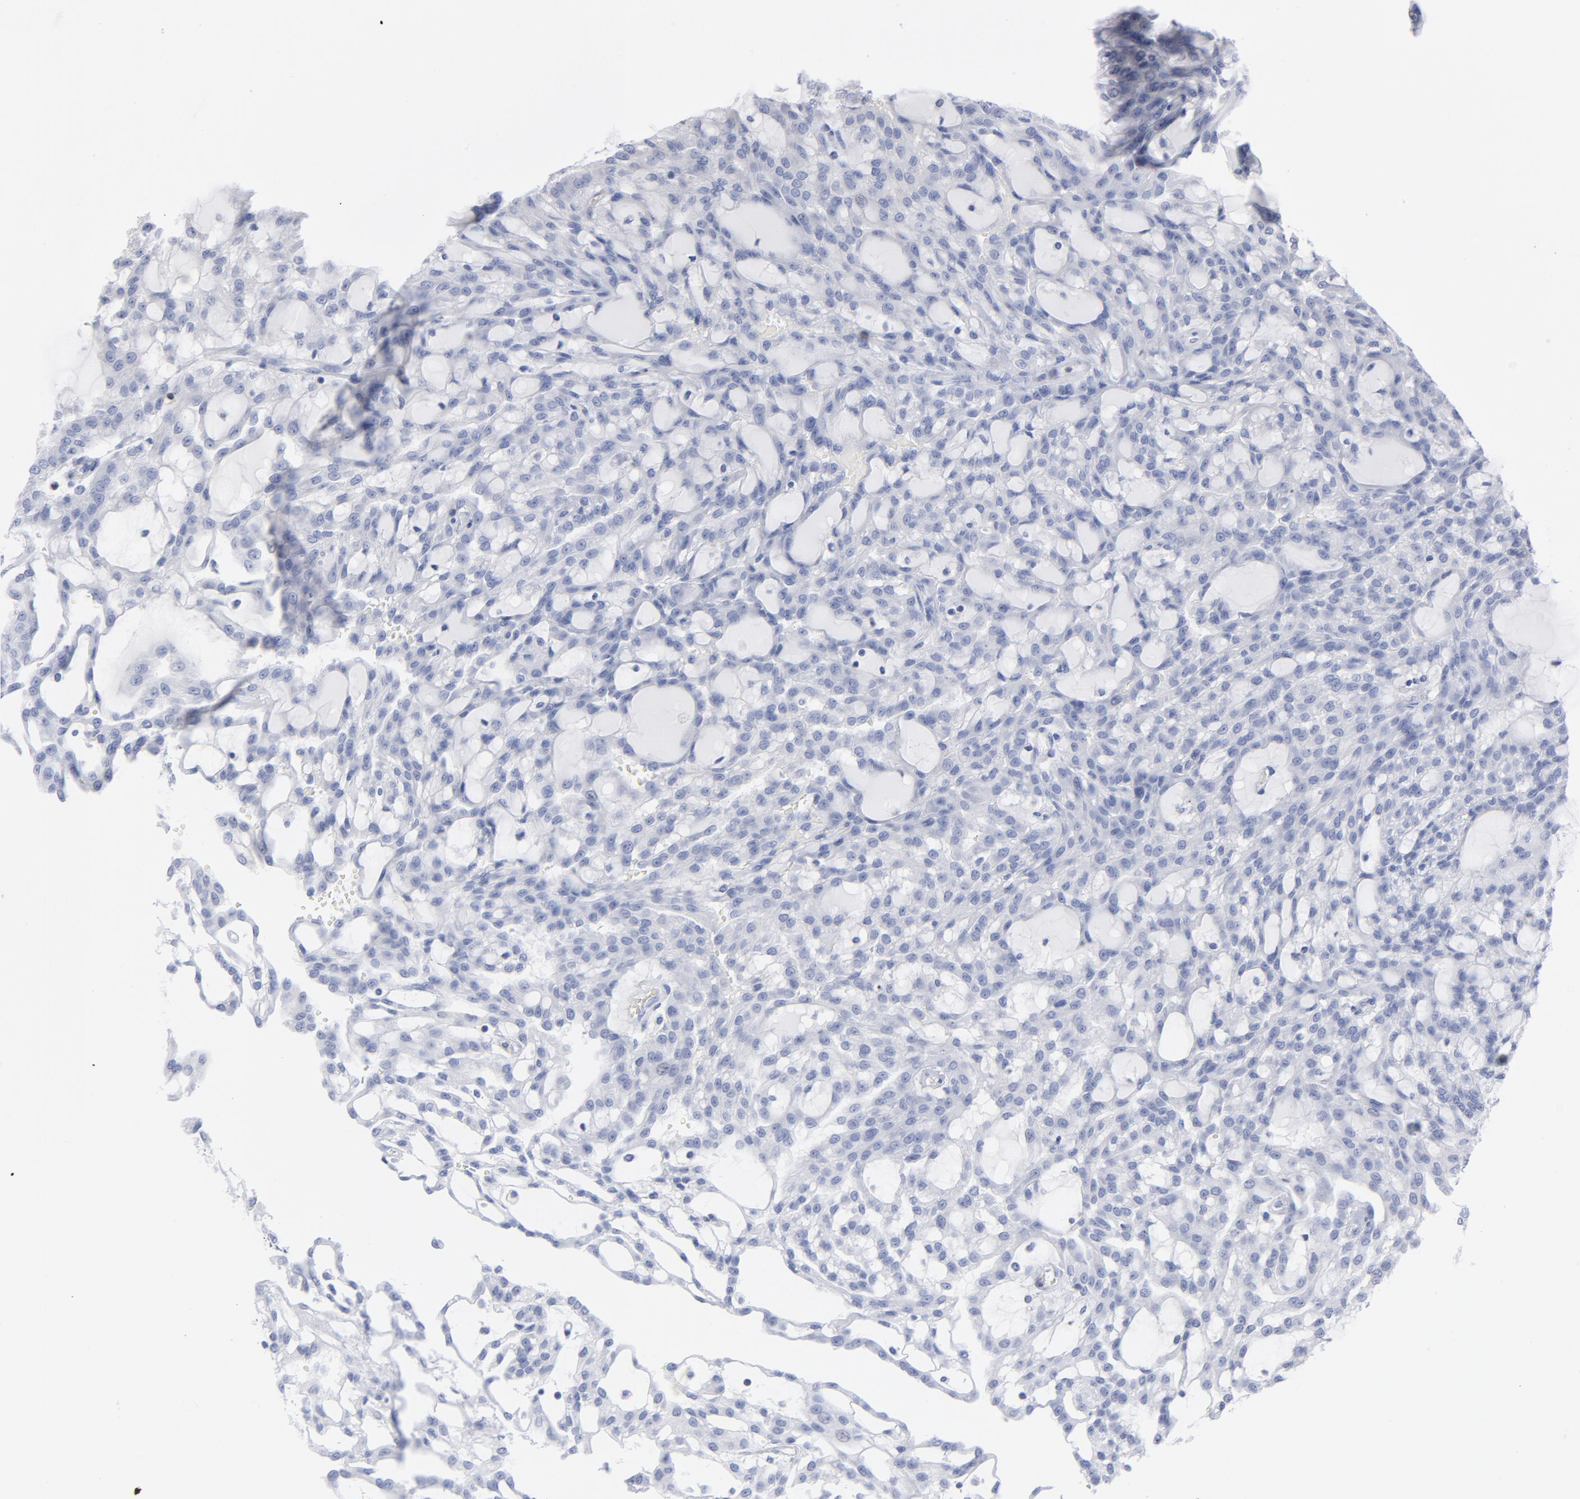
{"staining": {"intensity": "negative", "quantity": "none", "location": "none"}, "tissue": "renal cancer", "cell_type": "Tumor cells", "image_type": "cancer", "snomed": [{"axis": "morphology", "description": "Adenocarcinoma, NOS"}, {"axis": "topography", "description": "Kidney"}], "caption": "High magnification brightfield microscopy of adenocarcinoma (renal) stained with DAB (brown) and counterstained with hematoxylin (blue): tumor cells show no significant expression. The staining is performed using DAB brown chromogen with nuclei counter-stained in using hematoxylin.", "gene": "P2RY8", "patient": {"sex": "male", "age": 63}}